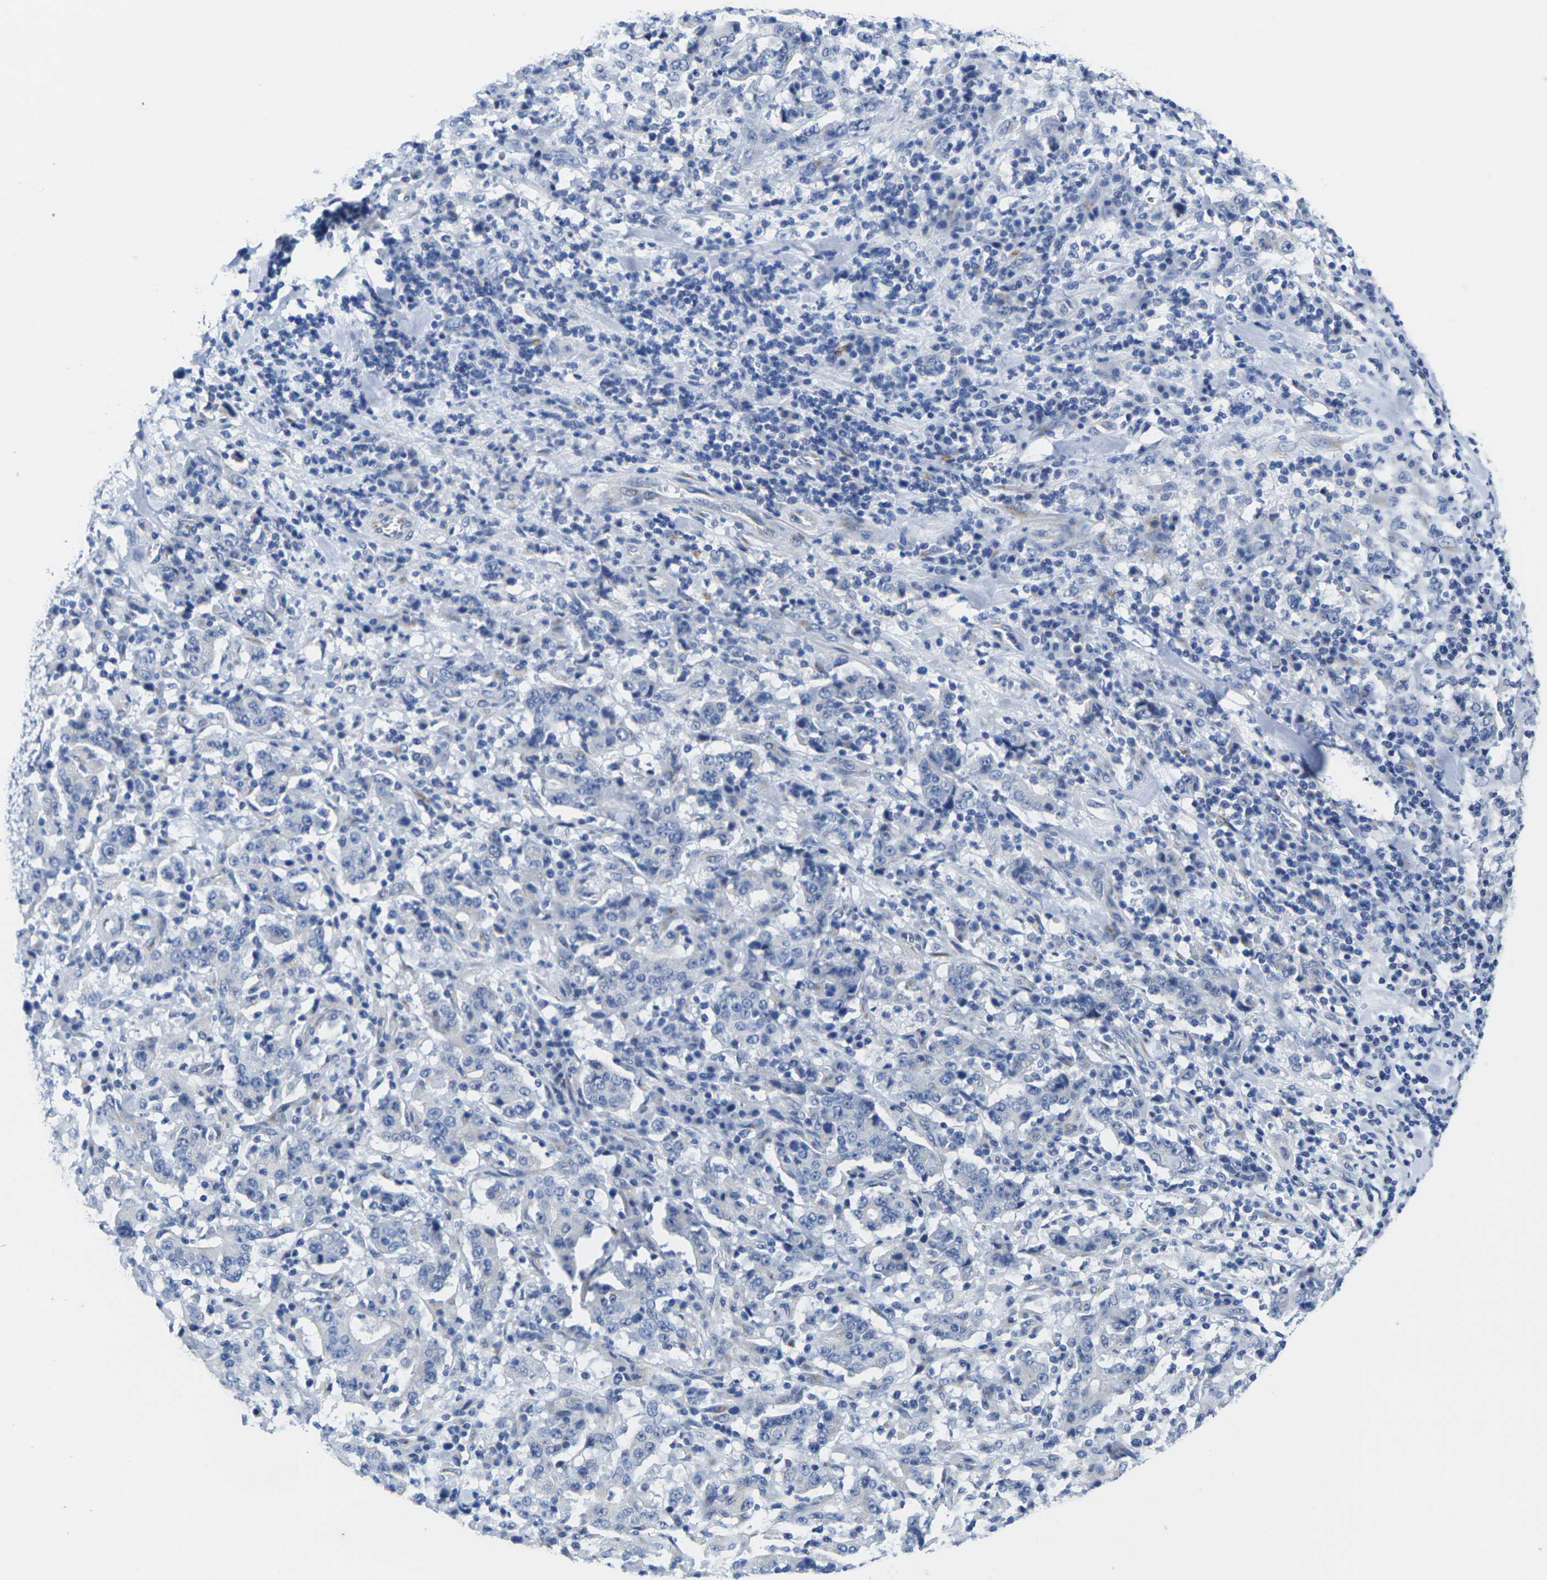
{"staining": {"intensity": "negative", "quantity": "none", "location": "none"}, "tissue": "stomach cancer", "cell_type": "Tumor cells", "image_type": "cancer", "snomed": [{"axis": "morphology", "description": "Normal tissue, NOS"}, {"axis": "morphology", "description": "Adenocarcinoma, NOS"}, {"axis": "topography", "description": "Stomach, upper"}, {"axis": "topography", "description": "Stomach"}], "caption": "Human stomach cancer (adenocarcinoma) stained for a protein using immunohistochemistry shows no expression in tumor cells.", "gene": "CRK", "patient": {"sex": "male", "age": 59}}